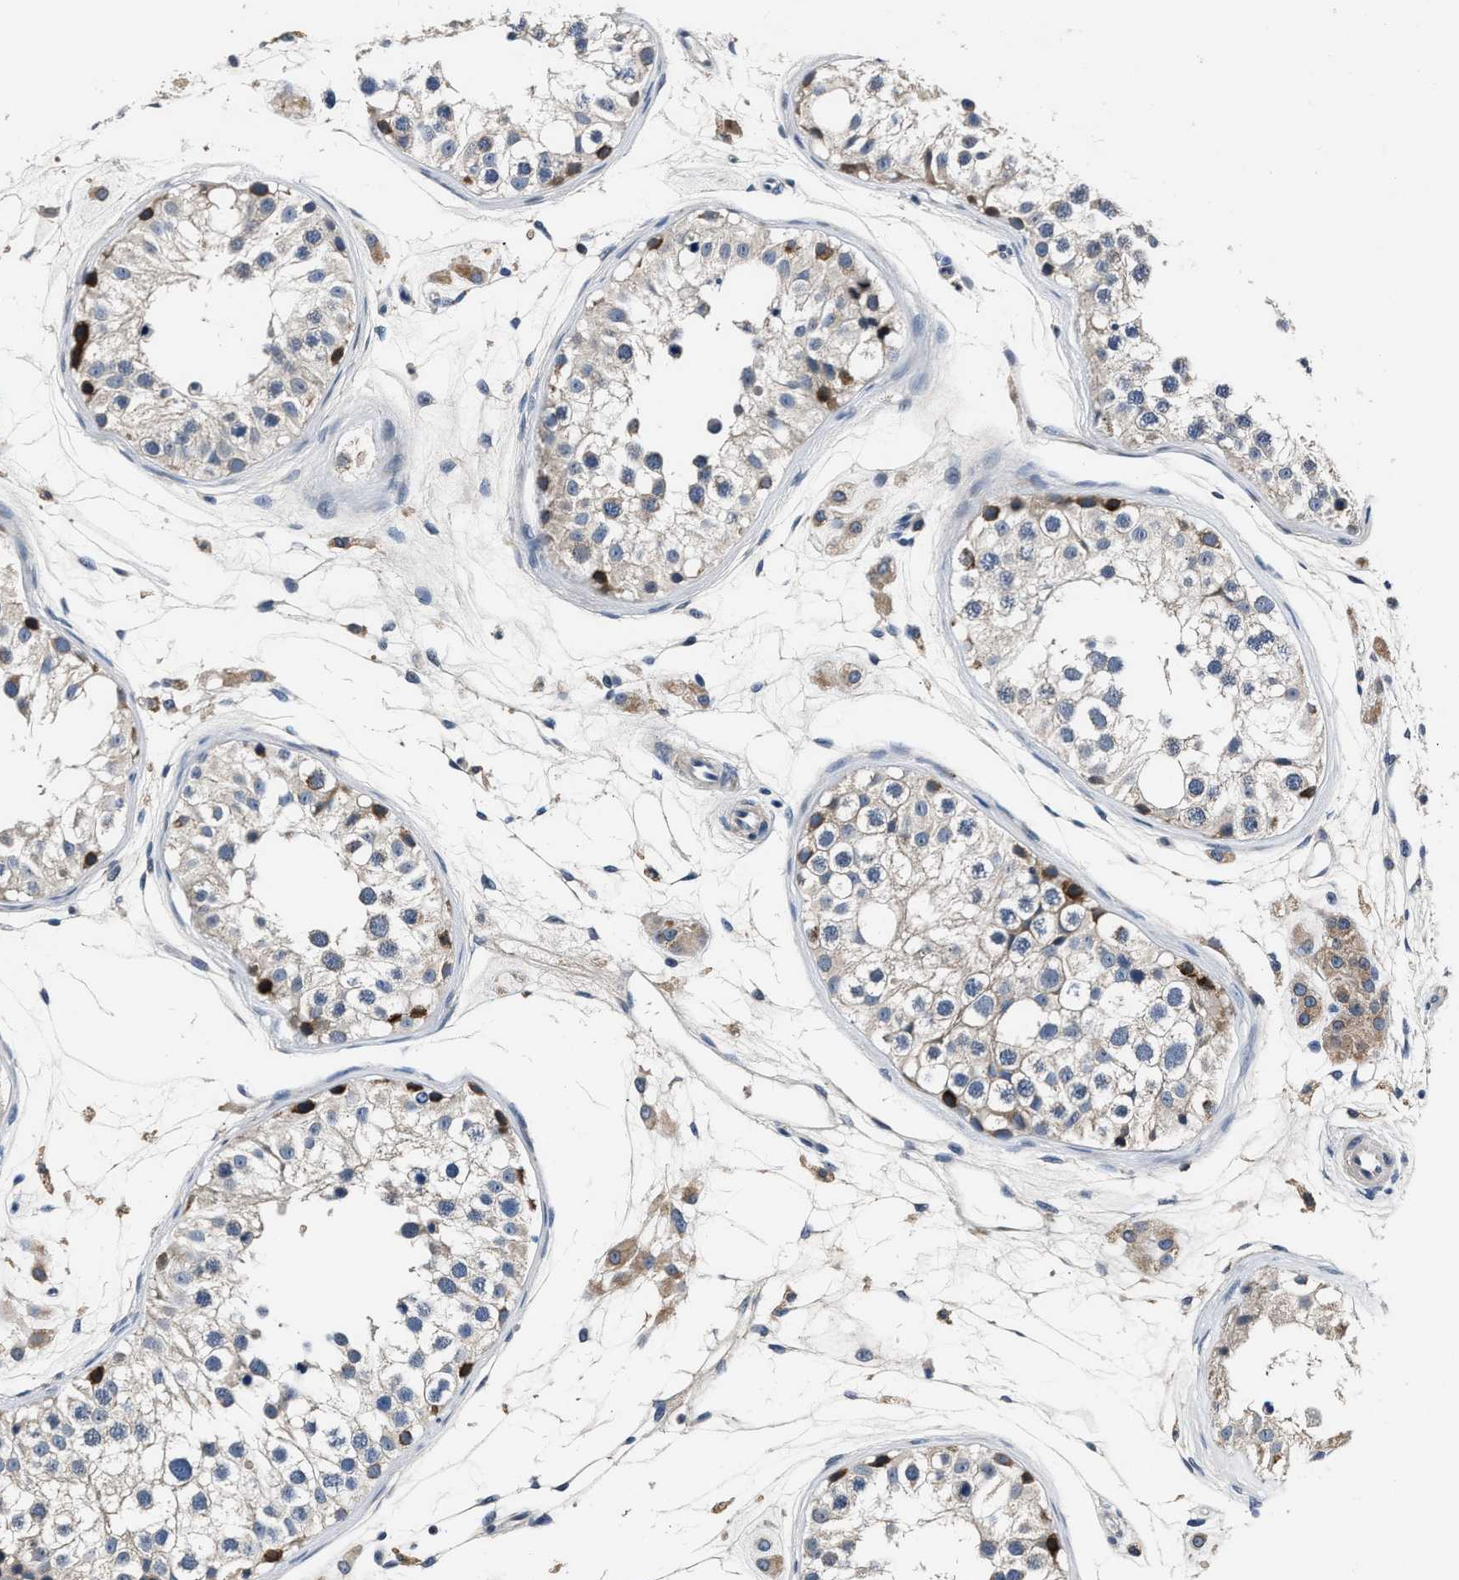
{"staining": {"intensity": "weak", "quantity": "<25%", "location": "cytoplasmic/membranous"}, "tissue": "testis", "cell_type": "Cells in seminiferous ducts", "image_type": "normal", "snomed": [{"axis": "morphology", "description": "Normal tissue, NOS"}, {"axis": "morphology", "description": "Adenocarcinoma, metastatic, NOS"}, {"axis": "topography", "description": "Testis"}], "caption": "DAB immunohistochemical staining of unremarkable testis shows no significant expression in cells in seminiferous ducts. (IHC, brightfield microscopy, high magnification).", "gene": "DNAJC24", "patient": {"sex": "male", "age": 26}}